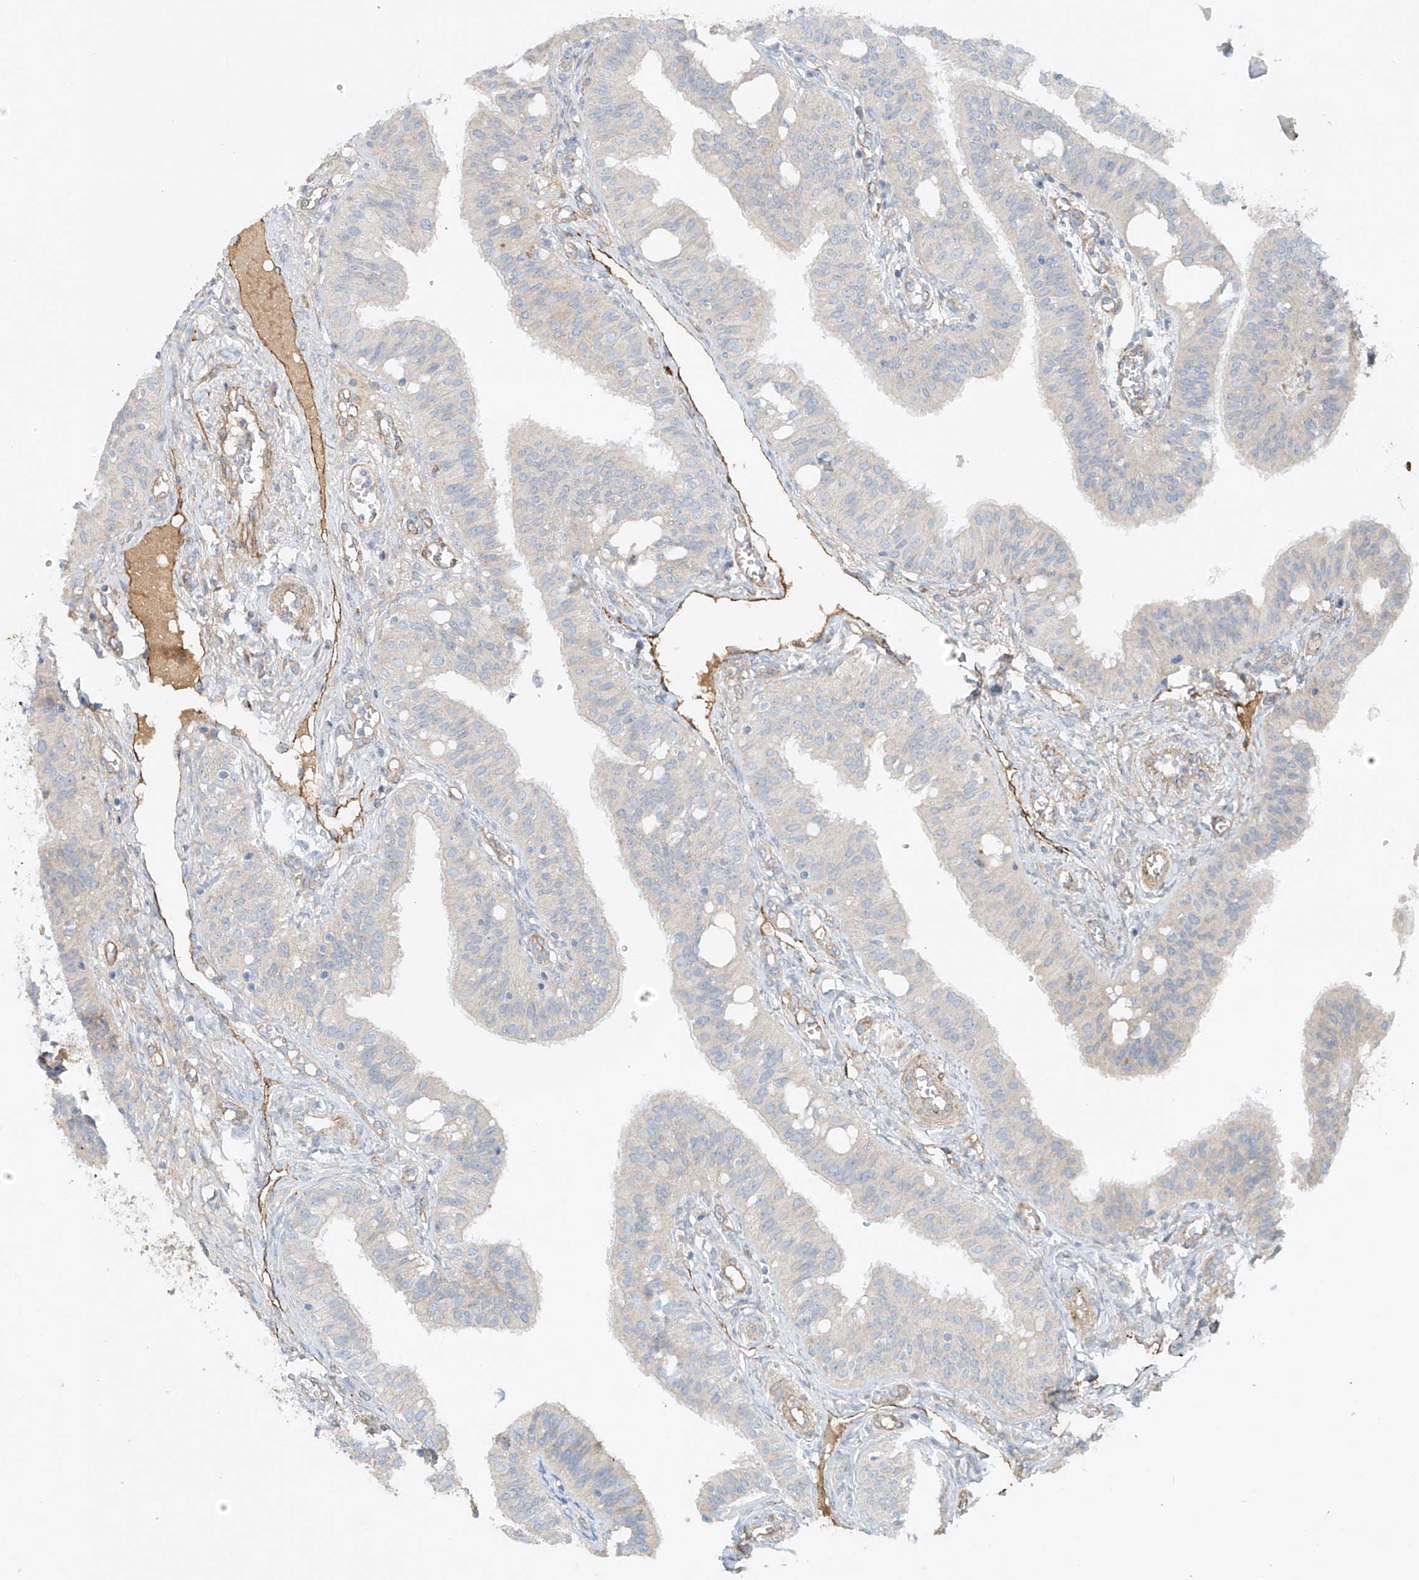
{"staining": {"intensity": "negative", "quantity": "none", "location": "none"}, "tissue": "fallopian tube", "cell_type": "Glandular cells", "image_type": "normal", "snomed": [{"axis": "morphology", "description": "Normal tissue, NOS"}, {"axis": "topography", "description": "Fallopian tube"}, {"axis": "topography", "description": "Ovary"}], "caption": "There is no significant expression in glandular cells of fallopian tube. (DAB immunohistochemistry (IHC) visualized using brightfield microscopy, high magnification).", "gene": "ENSG00000266202", "patient": {"sex": "female", "age": 42}}